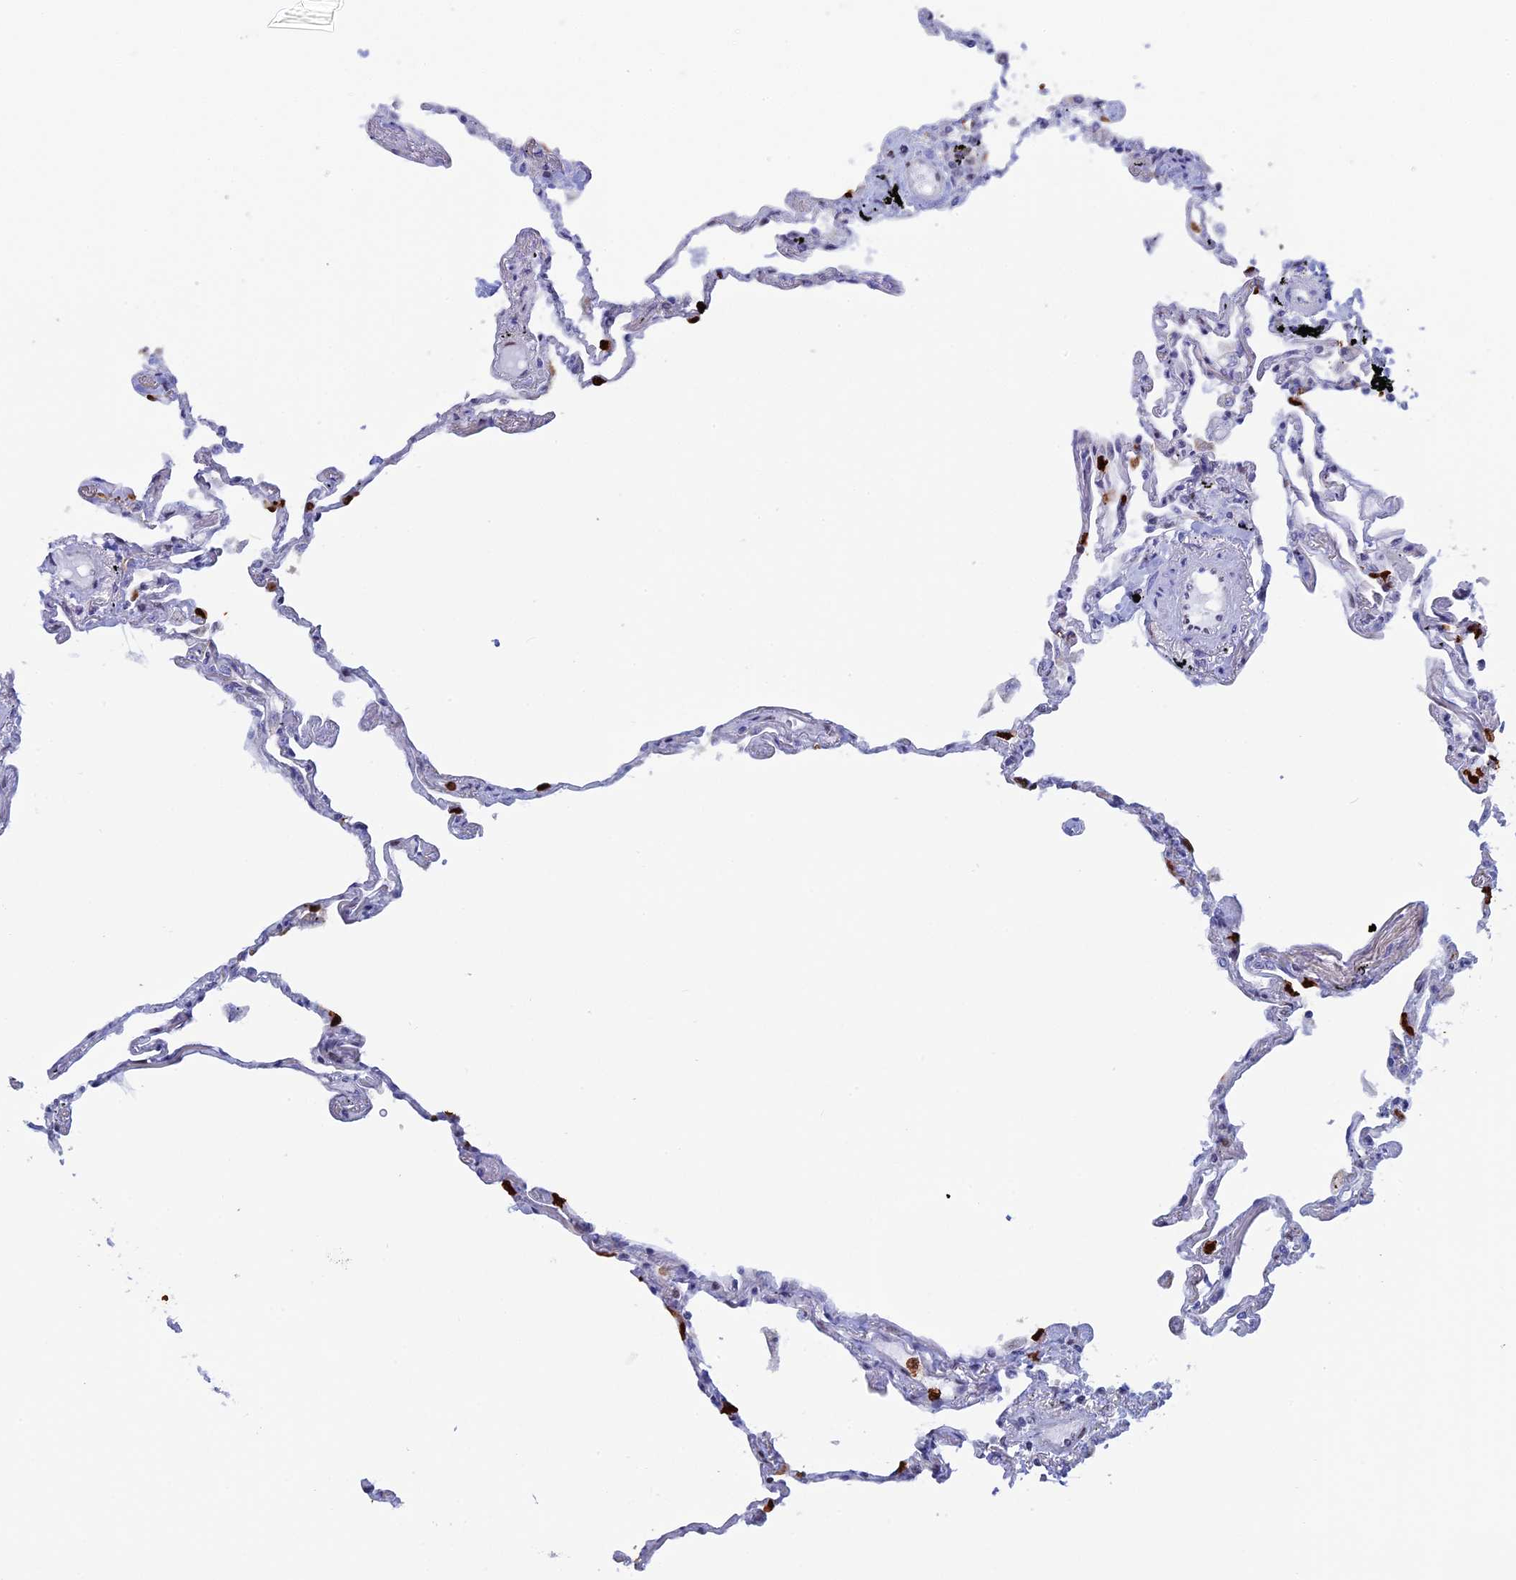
{"staining": {"intensity": "moderate", "quantity": "<25%", "location": "cytoplasmic/membranous"}, "tissue": "lung", "cell_type": "Alveolar cells", "image_type": "normal", "snomed": [{"axis": "morphology", "description": "Normal tissue, NOS"}, {"axis": "topography", "description": "Lung"}], "caption": "Human lung stained with a protein marker displays moderate staining in alveolar cells.", "gene": "SLC26A1", "patient": {"sex": "female", "age": 67}}